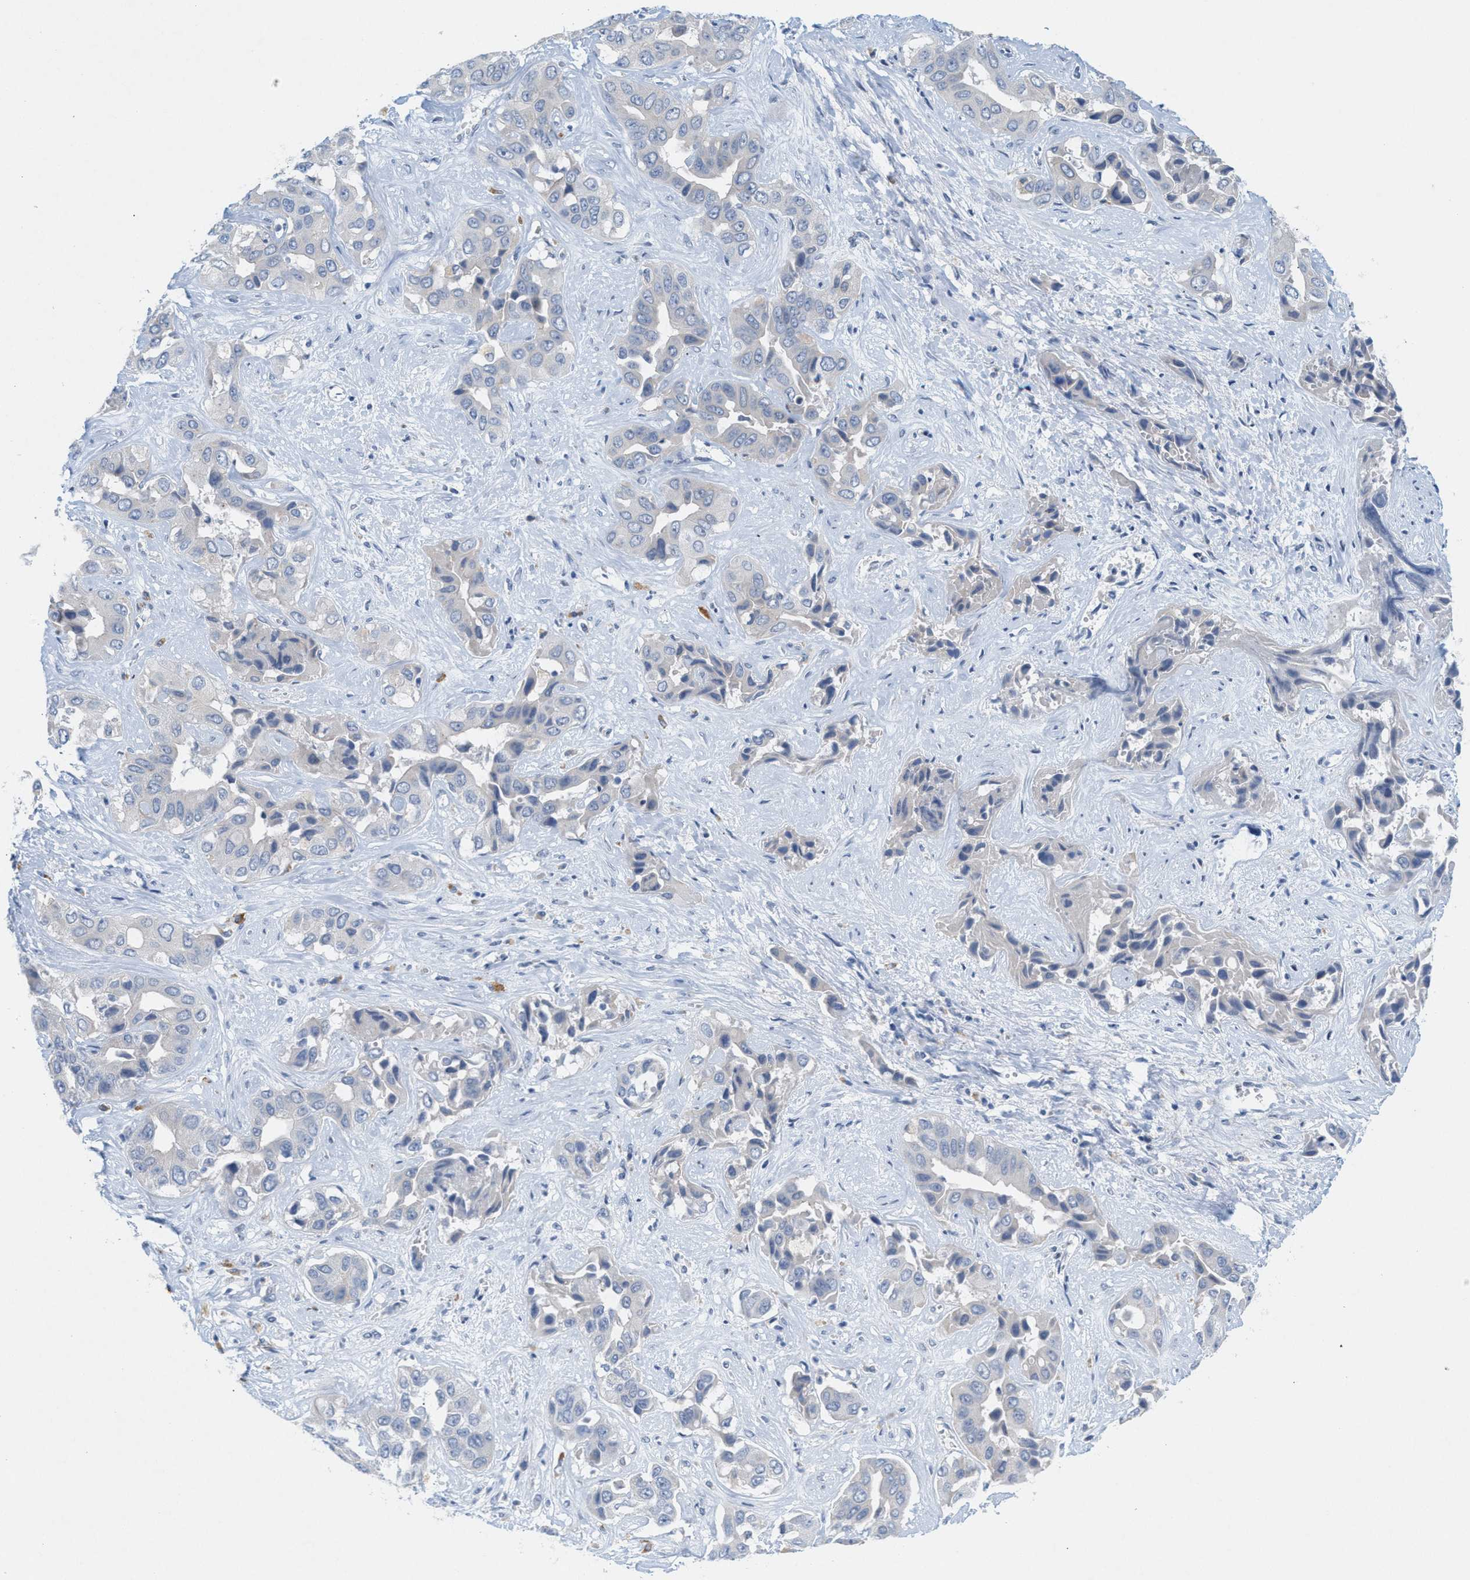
{"staining": {"intensity": "negative", "quantity": "none", "location": "none"}, "tissue": "liver cancer", "cell_type": "Tumor cells", "image_type": "cancer", "snomed": [{"axis": "morphology", "description": "Cholangiocarcinoma"}, {"axis": "topography", "description": "Liver"}], "caption": "This is a micrograph of immunohistochemistry staining of liver cholangiocarcinoma, which shows no positivity in tumor cells. (IHC, brightfield microscopy, high magnification).", "gene": "WIPI2", "patient": {"sex": "female", "age": 52}}